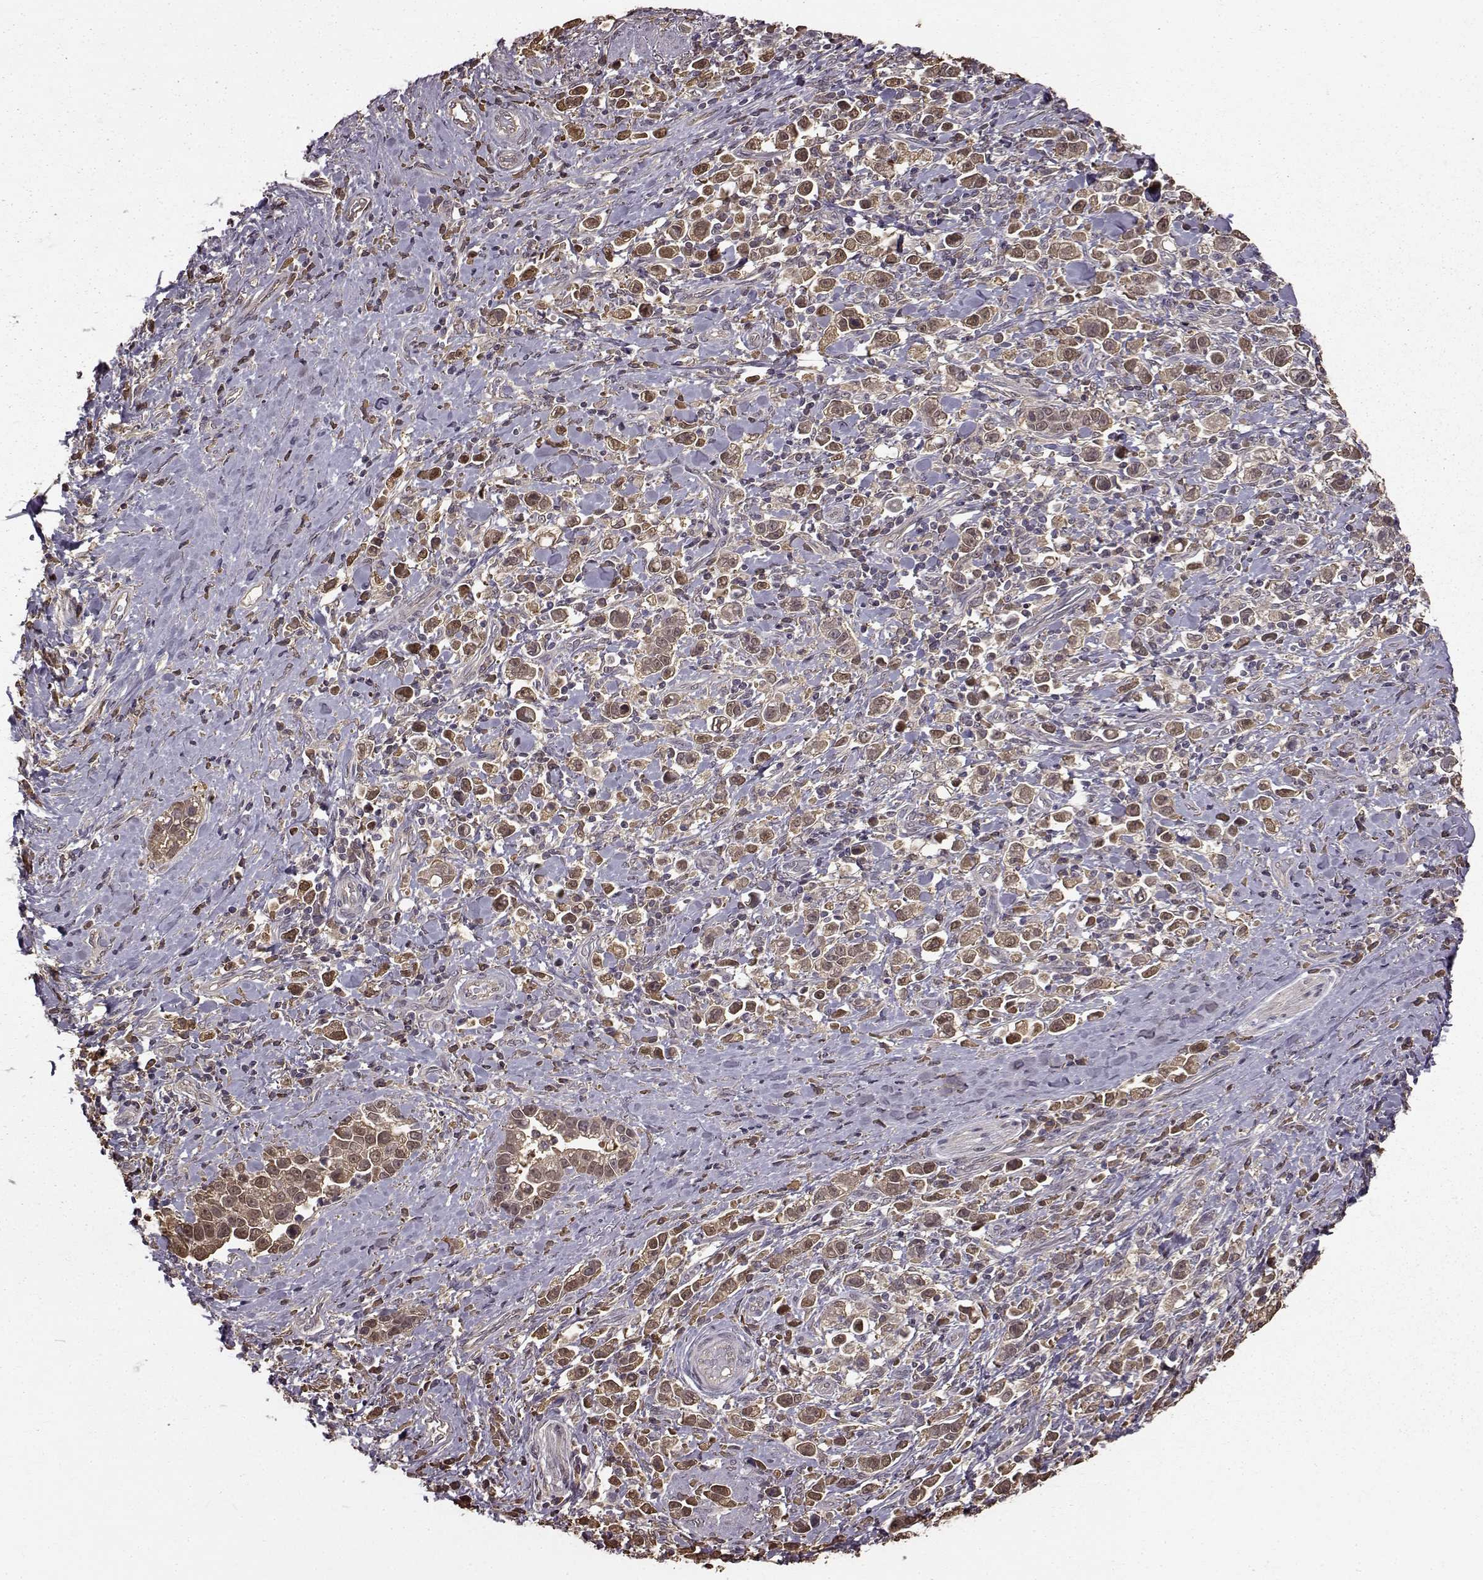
{"staining": {"intensity": "moderate", "quantity": "25%-75%", "location": "cytoplasmic/membranous"}, "tissue": "stomach cancer", "cell_type": "Tumor cells", "image_type": "cancer", "snomed": [{"axis": "morphology", "description": "Adenocarcinoma, NOS"}, {"axis": "topography", "description": "Stomach"}], "caption": "Brown immunohistochemical staining in stomach cancer (adenocarcinoma) demonstrates moderate cytoplasmic/membranous staining in about 25%-75% of tumor cells.", "gene": "NME1-NME2", "patient": {"sex": "male", "age": 93}}